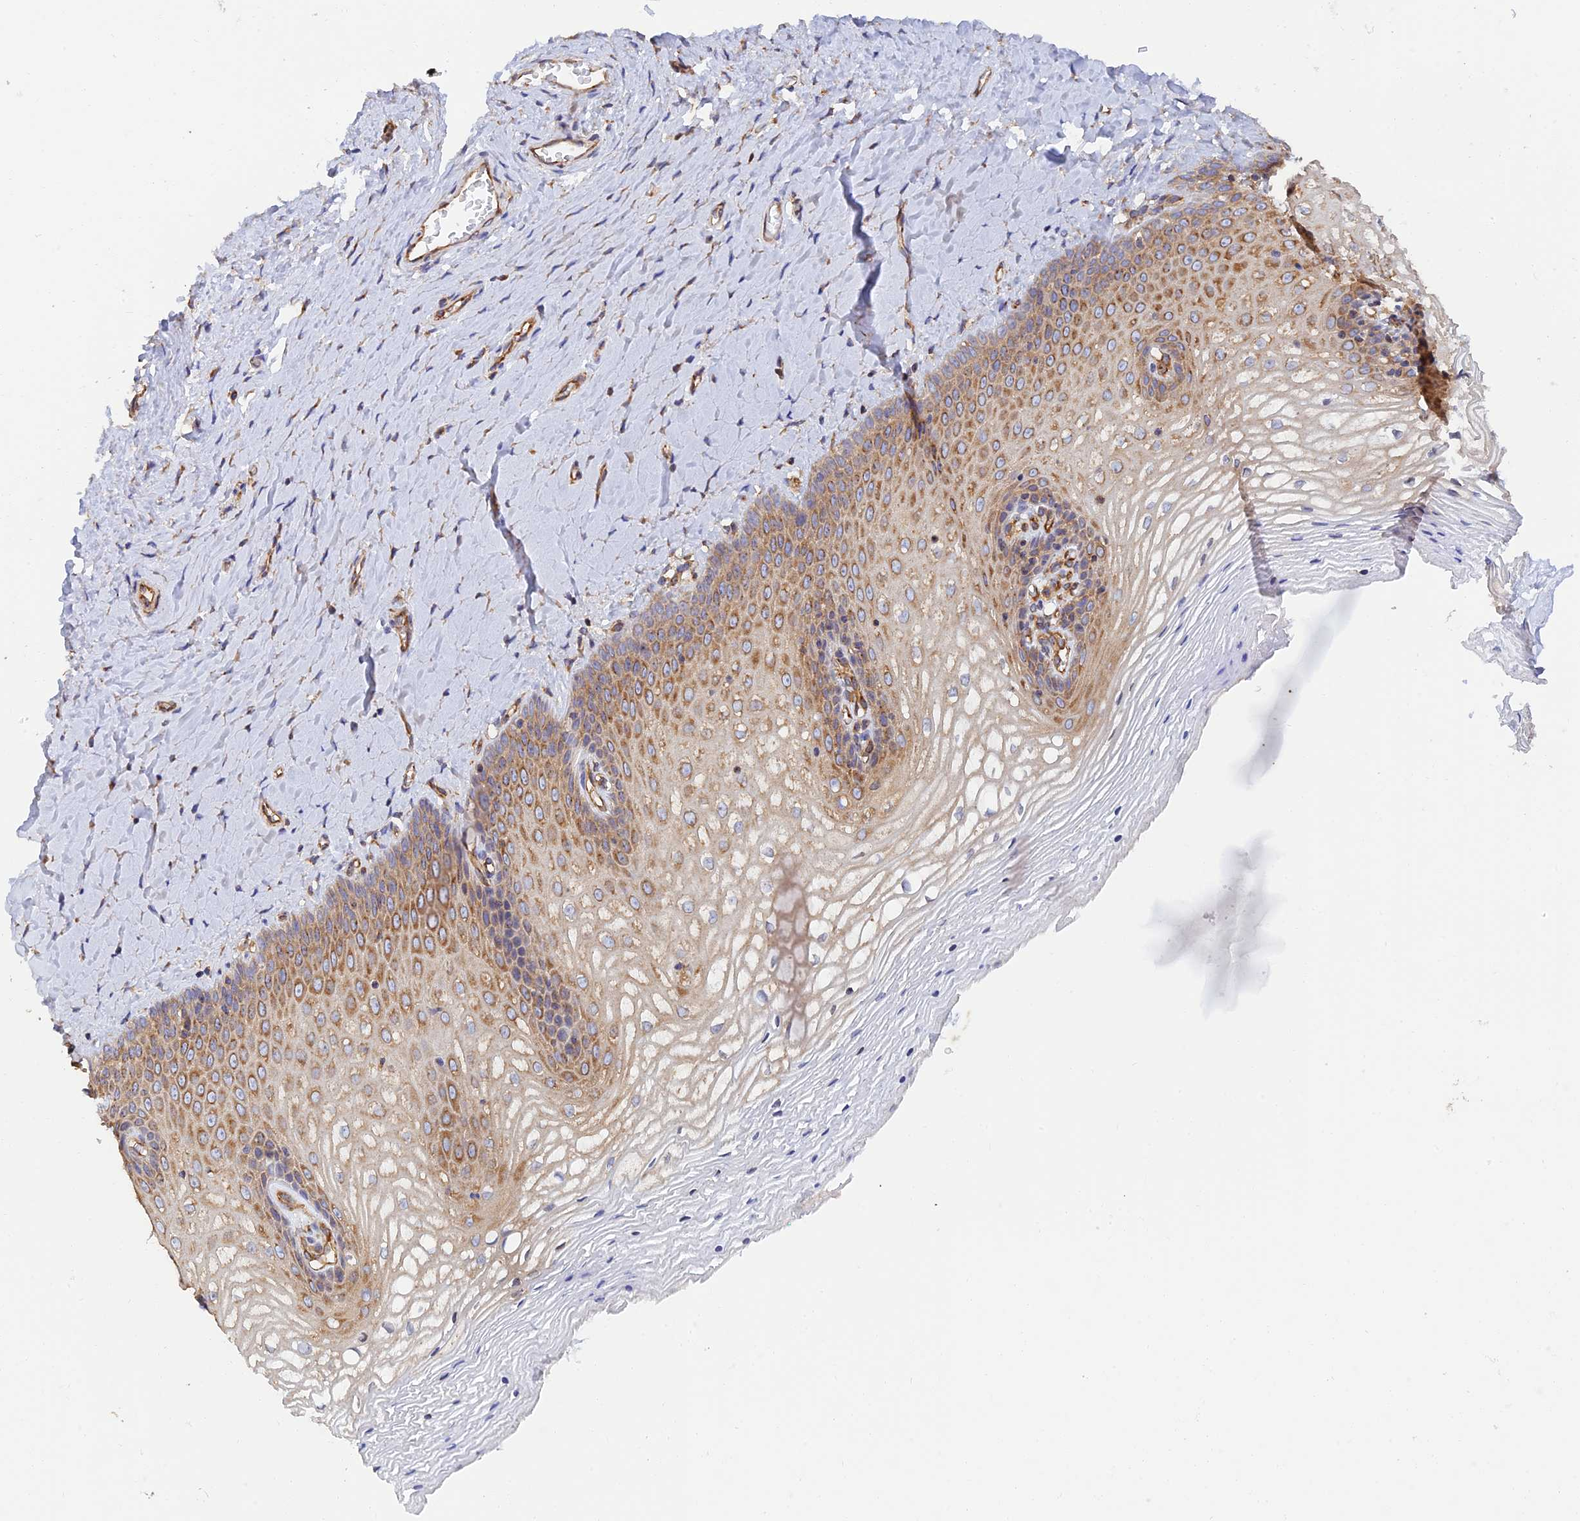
{"staining": {"intensity": "moderate", "quantity": "25%-75%", "location": "cytoplasmic/membranous"}, "tissue": "vagina", "cell_type": "Squamous epithelial cells", "image_type": "normal", "snomed": [{"axis": "morphology", "description": "Normal tissue, NOS"}, {"axis": "topography", "description": "Vagina"}], "caption": "The immunohistochemical stain shows moderate cytoplasmic/membranous expression in squamous epithelial cells of benign vagina. Using DAB (brown) and hematoxylin (blue) stains, captured at high magnification using brightfield microscopy.", "gene": "DCTN2", "patient": {"sex": "female", "age": 65}}